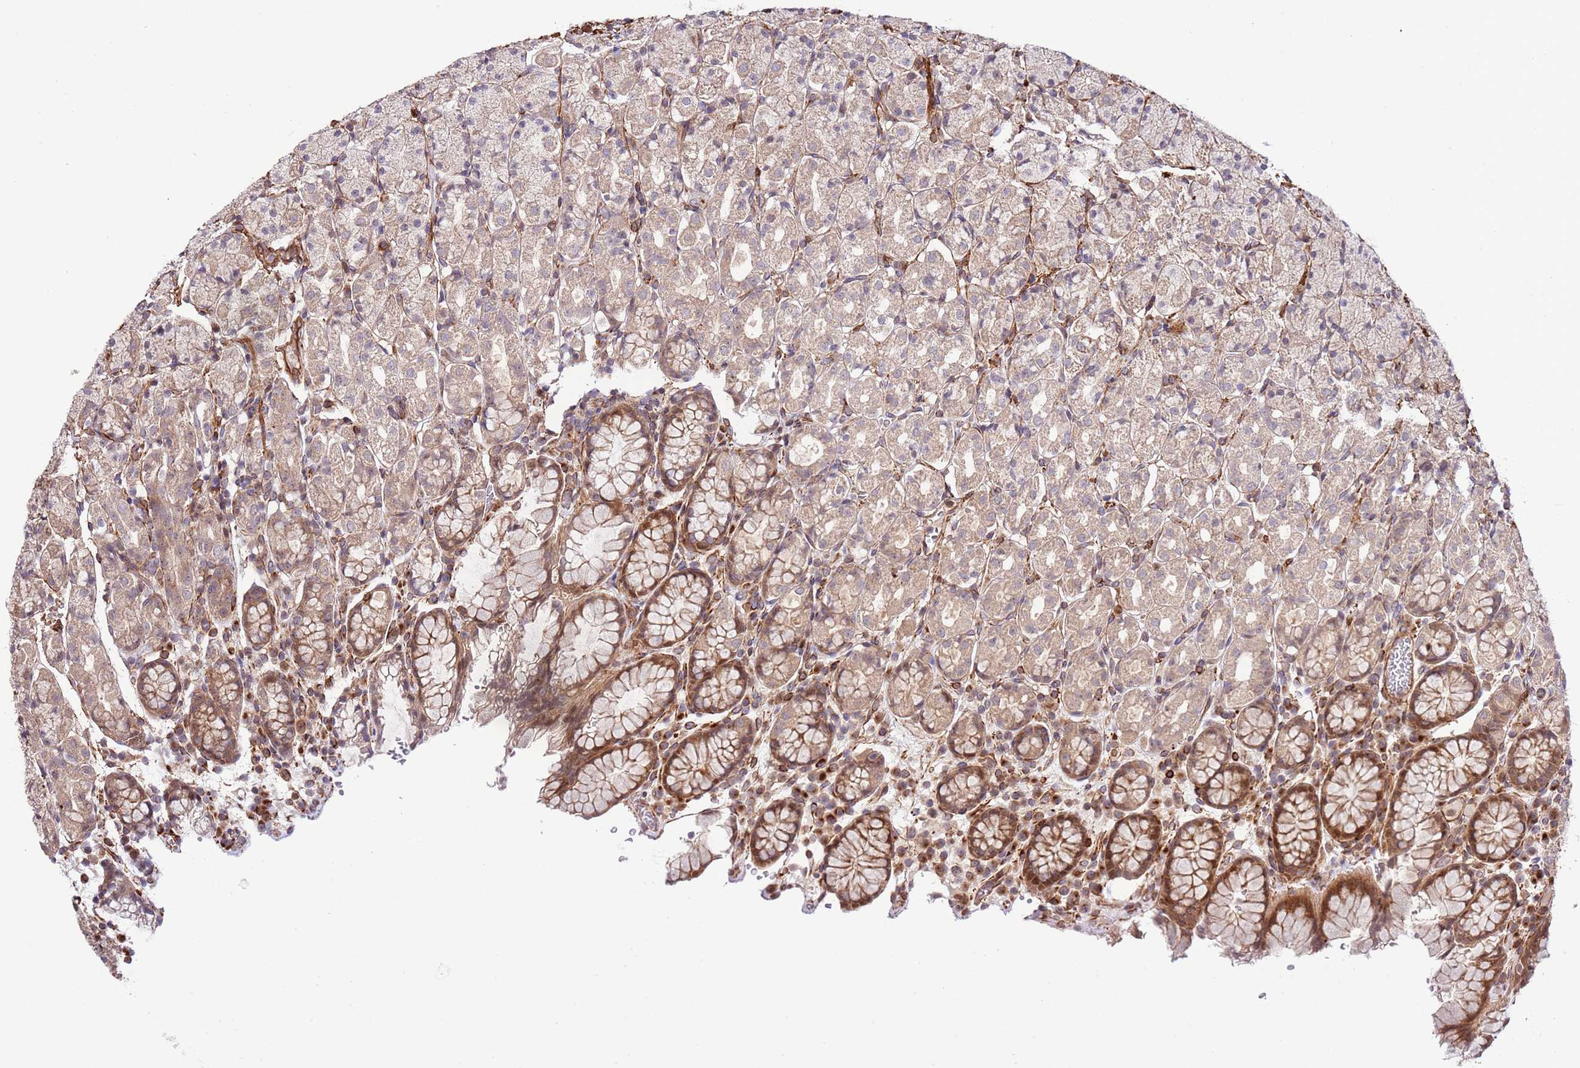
{"staining": {"intensity": "moderate", "quantity": "25%-75%", "location": "cytoplasmic/membranous,nuclear"}, "tissue": "stomach", "cell_type": "Glandular cells", "image_type": "normal", "snomed": [{"axis": "morphology", "description": "Normal tissue, NOS"}, {"axis": "topography", "description": "Stomach, upper"}, {"axis": "topography", "description": "Stomach"}], "caption": "IHC of benign stomach exhibits medium levels of moderate cytoplasmic/membranous,nuclear expression in approximately 25%-75% of glandular cells. The staining is performed using DAB brown chromogen to label protein expression. The nuclei are counter-stained blue using hematoxylin.", "gene": "NEK3", "patient": {"sex": "male", "age": 62}}